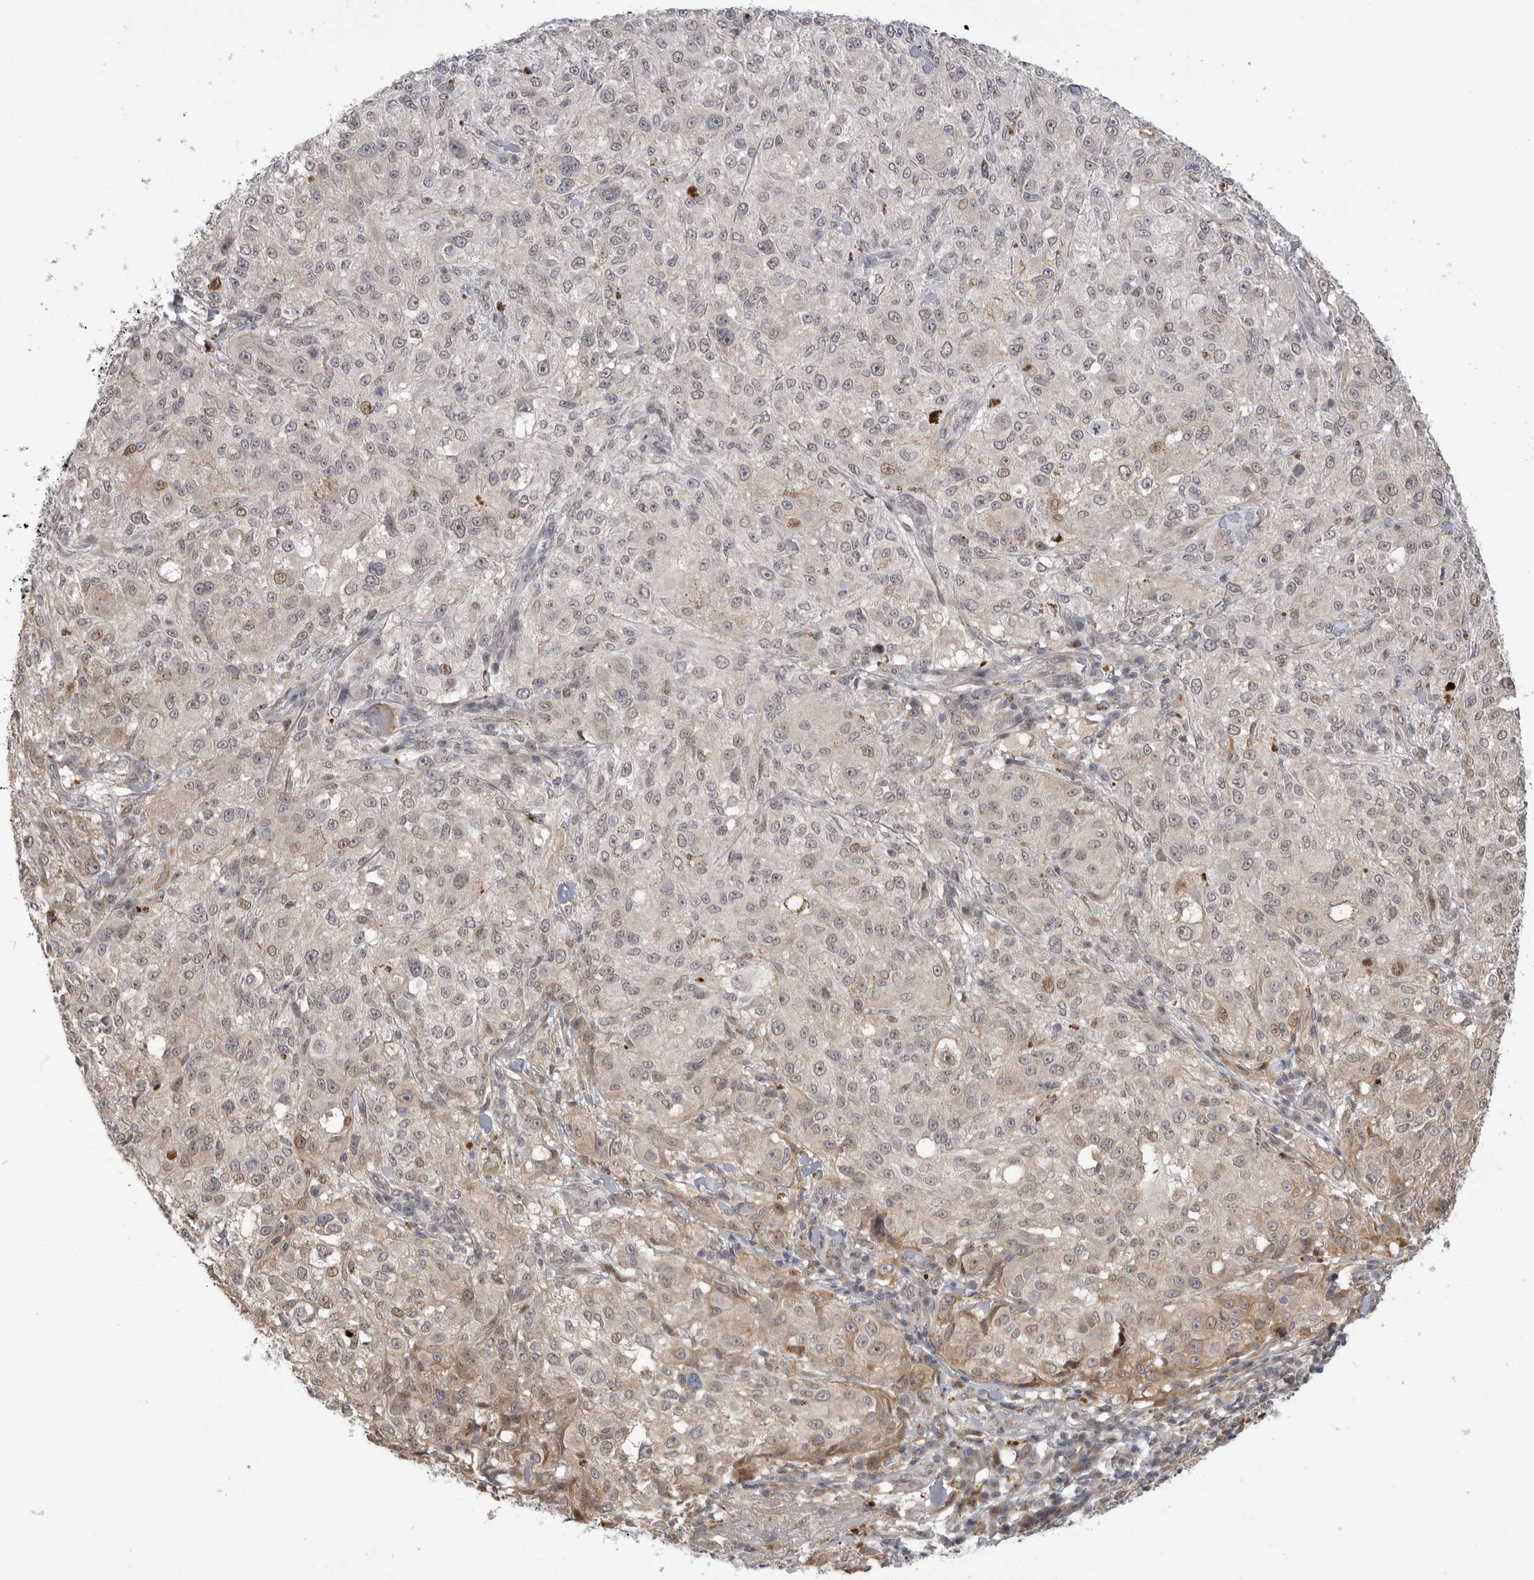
{"staining": {"intensity": "weak", "quantity": "<25%", "location": "cytoplasmic/membranous,nuclear"}, "tissue": "melanoma", "cell_type": "Tumor cells", "image_type": "cancer", "snomed": [{"axis": "morphology", "description": "Necrosis, NOS"}, {"axis": "morphology", "description": "Malignant melanoma, NOS"}, {"axis": "topography", "description": "Skin"}], "caption": "The histopathology image reveals no staining of tumor cells in melanoma.", "gene": "GGT6", "patient": {"sex": "female", "age": 87}}